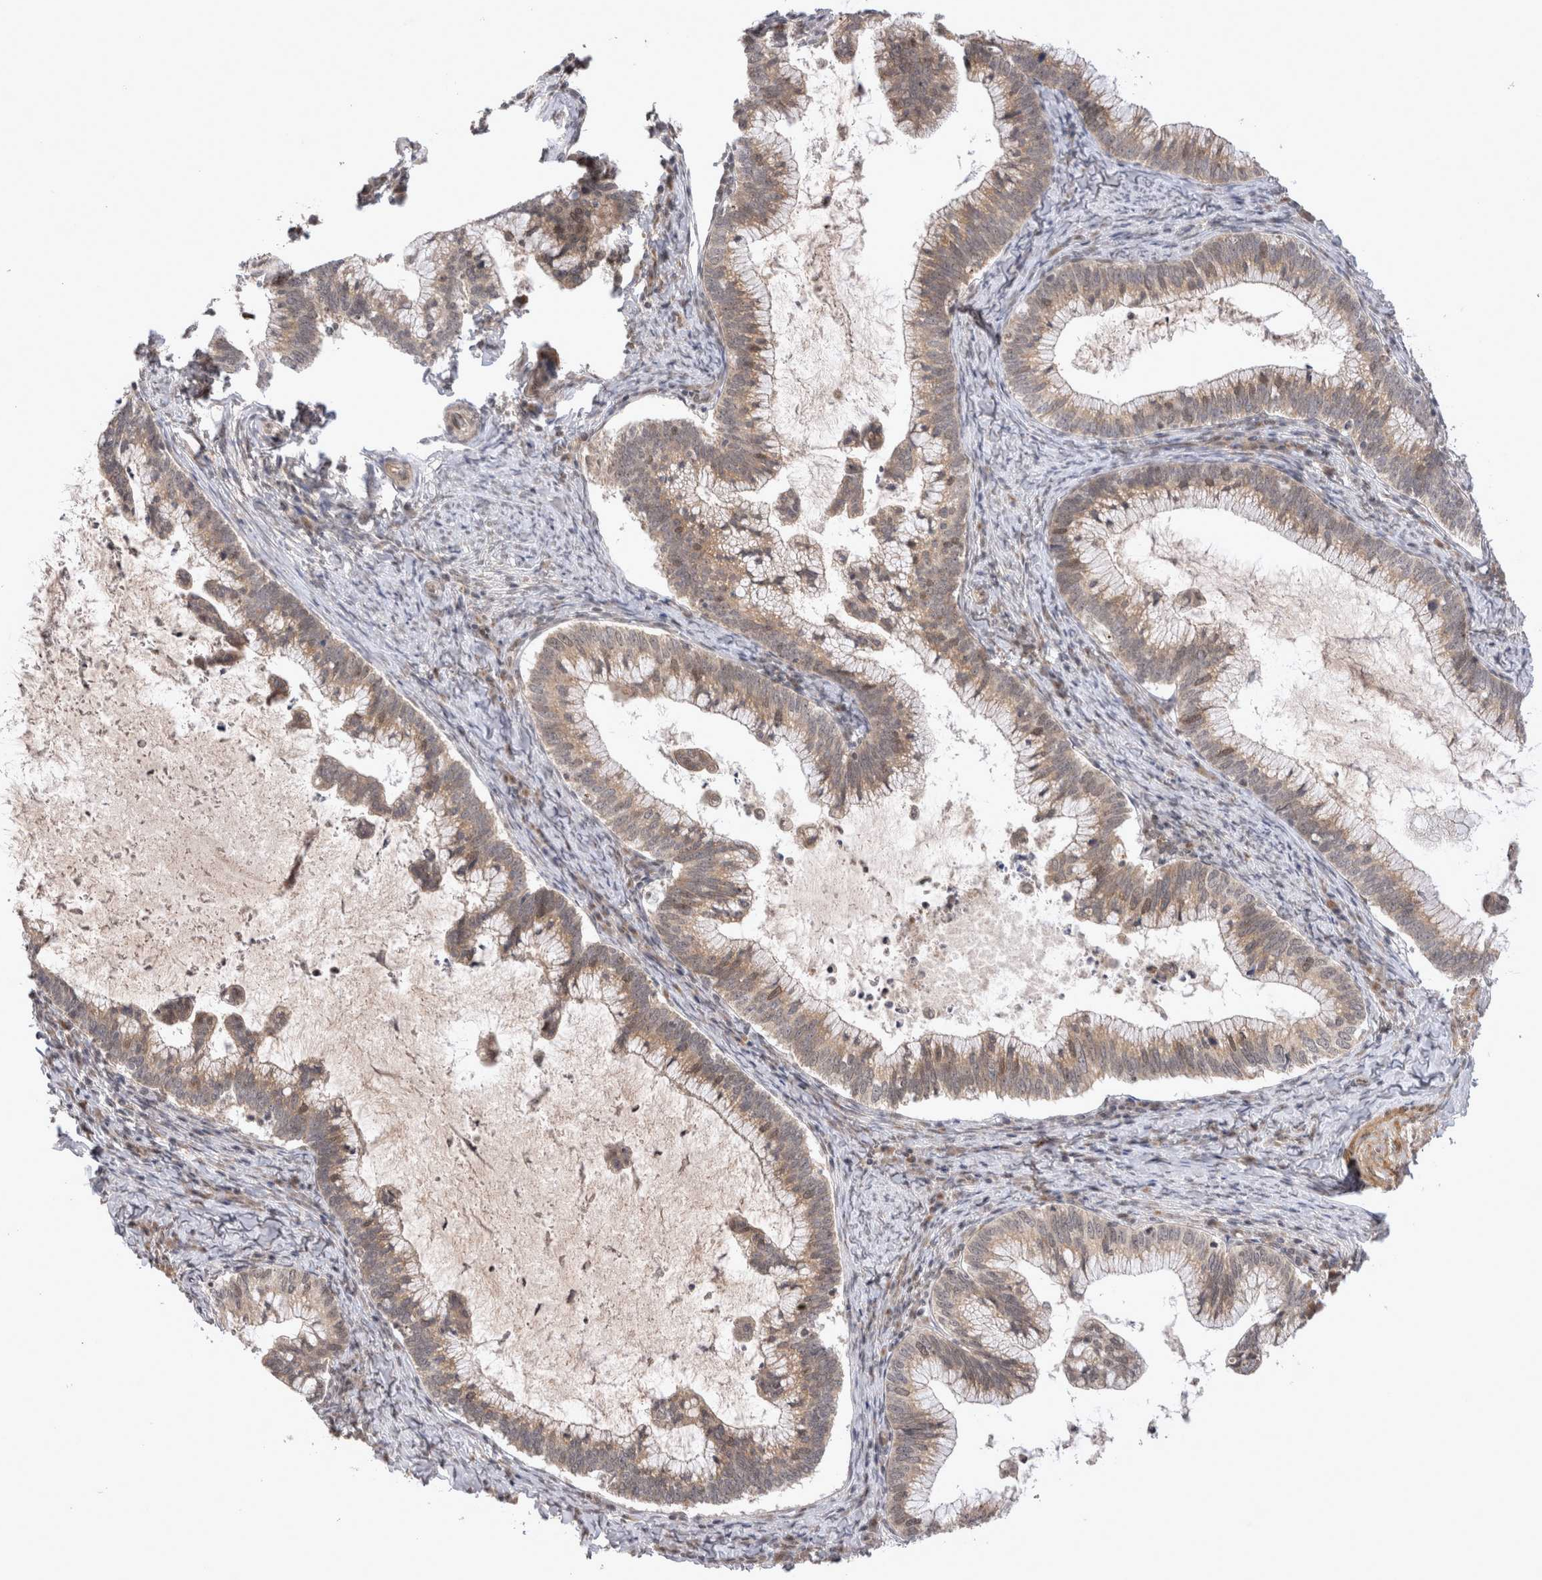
{"staining": {"intensity": "weak", "quantity": ">75%", "location": "cytoplasmic/membranous"}, "tissue": "cervical cancer", "cell_type": "Tumor cells", "image_type": "cancer", "snomed": [{"axis": "morphology", "description": "Adenocarcinoma, NOS"}, {"axis": "topography", "description": "Cervix"}], "caption": "Protein staining exhibits weak cytoplasmic/membranous positivity in about >75% of tumor cells in adenocarcinoma (cervical). (DAB IHC with brightfield microscopy, high magnification).", "gene": "TMEM65", "patient": {"sex": "female", "age": 36}}